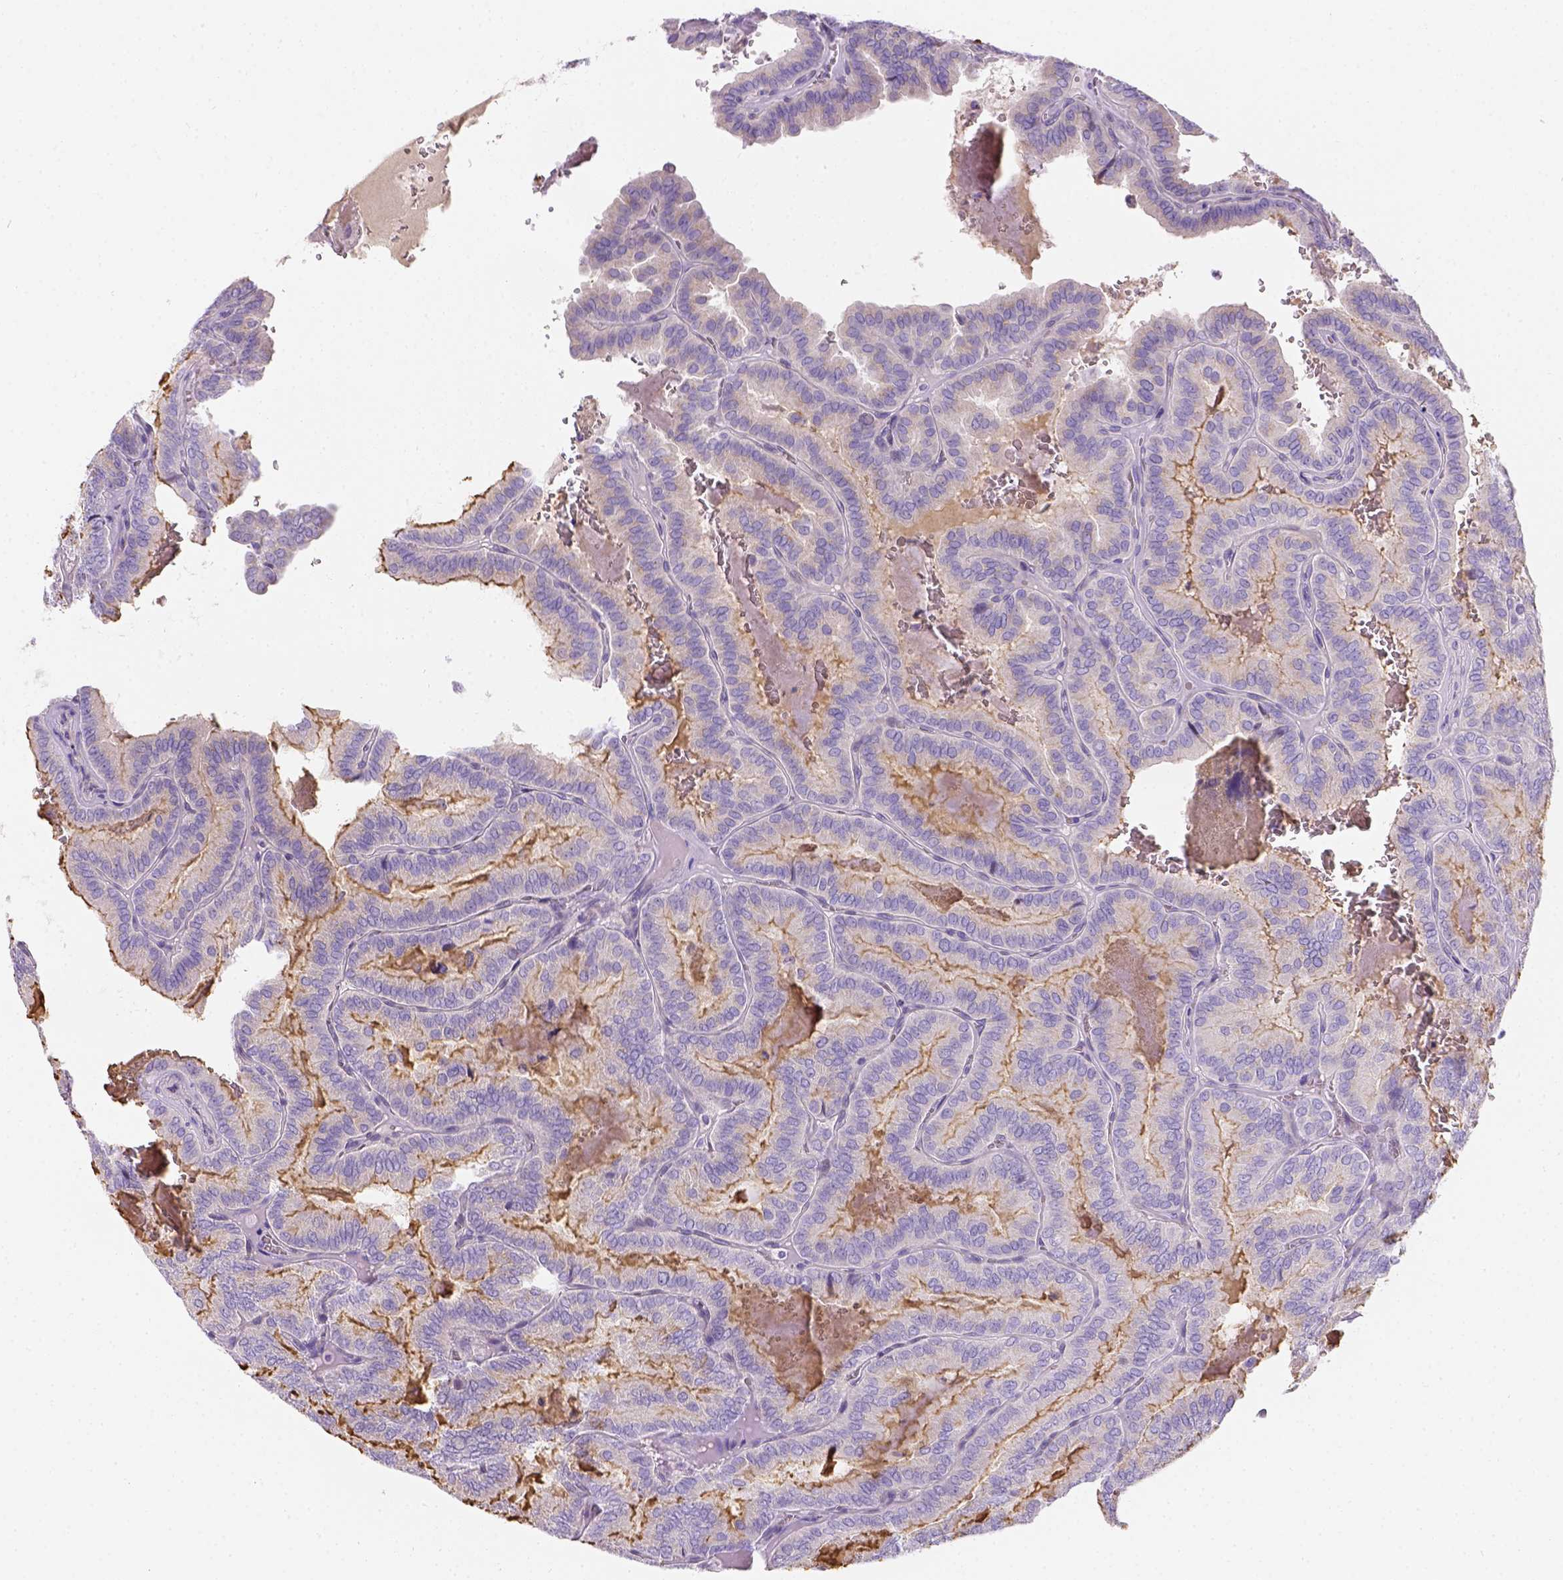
{"staining": {"intensity": "negative", "quantity": "none", "location": "none"}, "tissue": "thyroid cancer", "cell_type": "Tumor cells", "image_type": "cancer", "snomed": [{"axis": "morphology", "description": "Papillary adenocarcinoma, NOS"}, {"axis": "topography", "description": "Thyroid gland"}], "caption": "Tumor cells are negative for protein expression in human thyroid cancer (papillary adenocarcinoma).", "gene": "PHF7", "patient": {"sex": "female", "age": 75}}